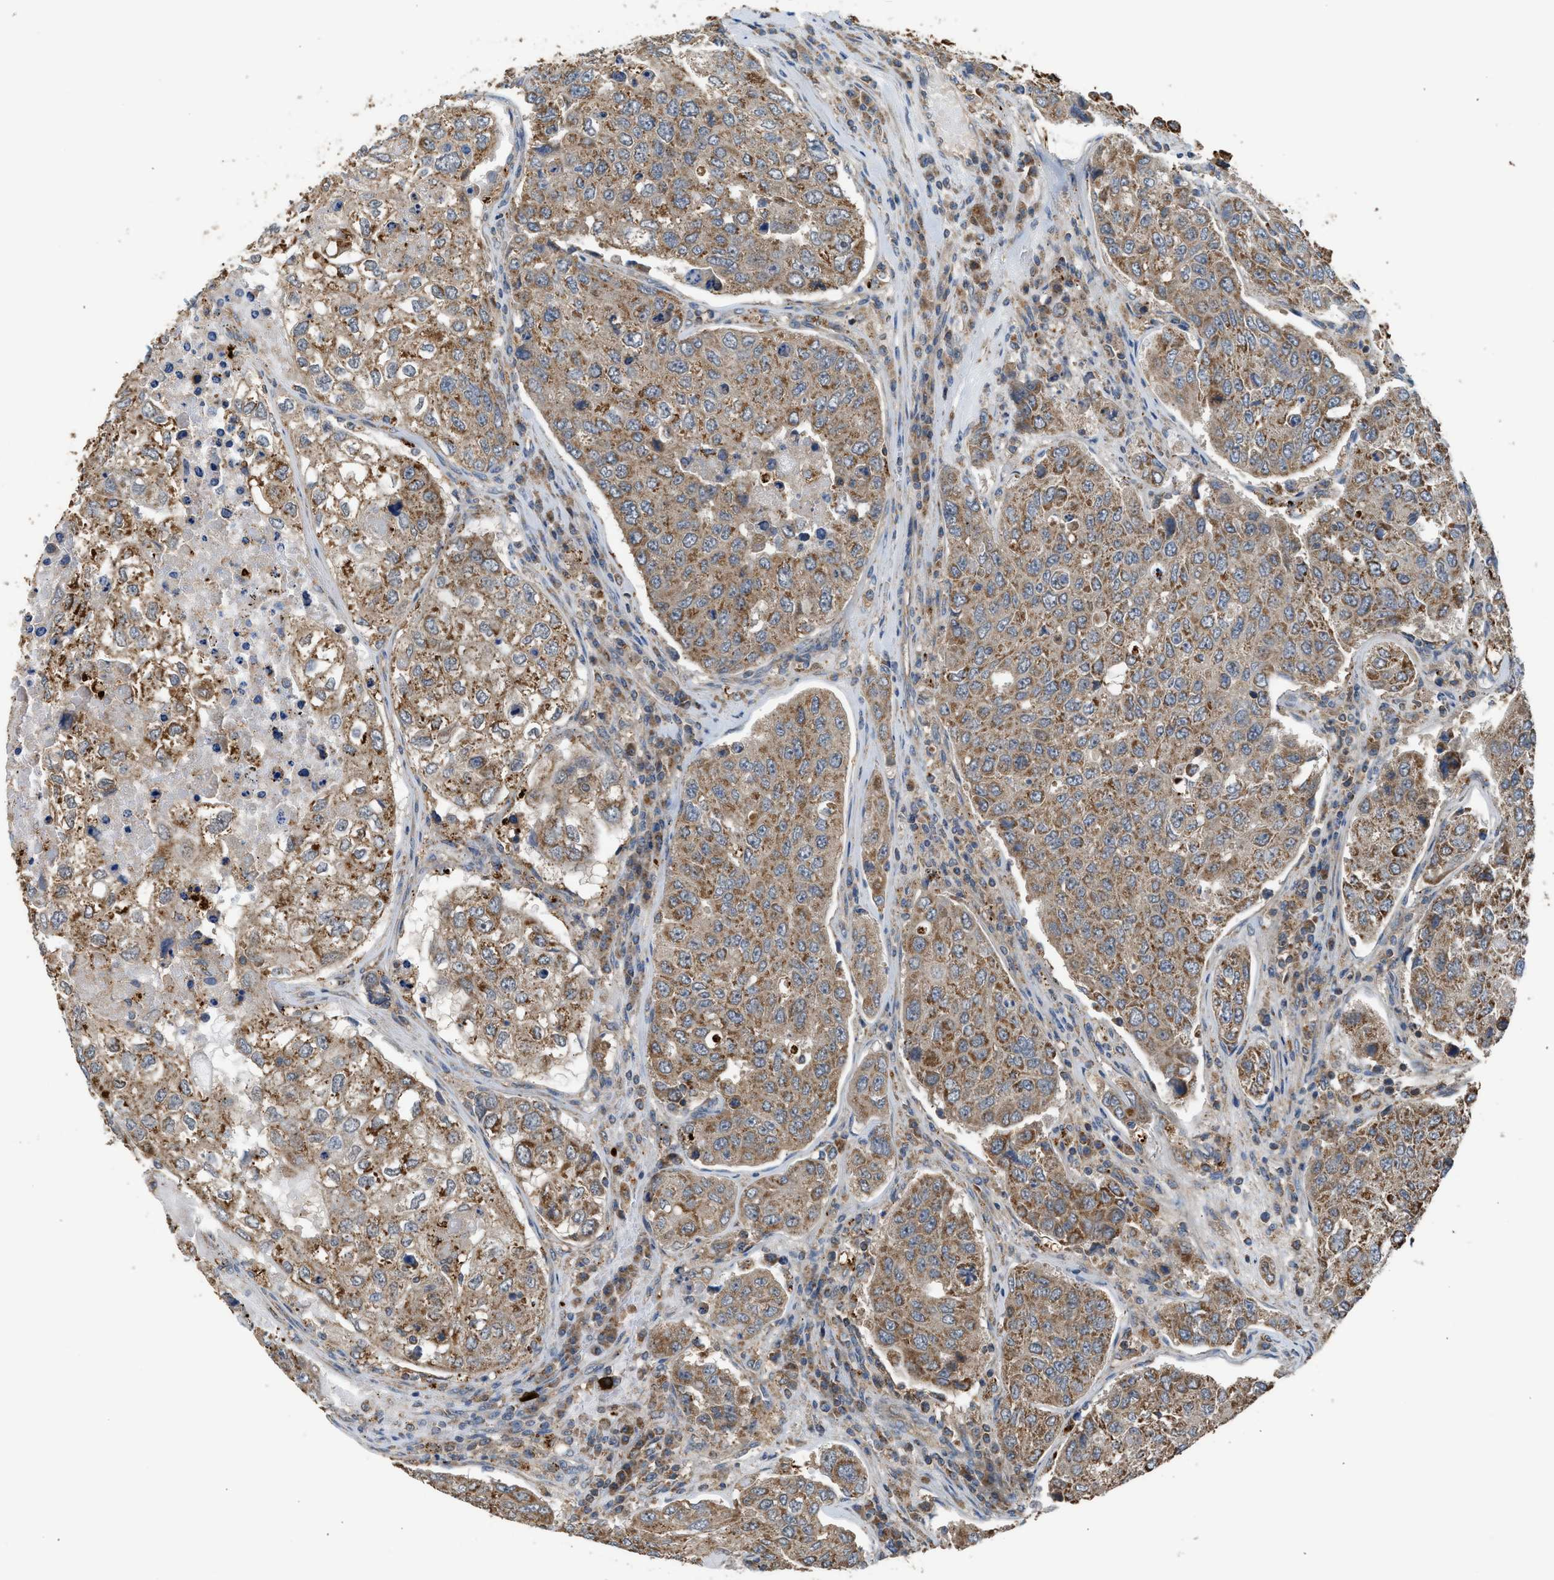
{"staining": {"intensity": "strong", "quantity": ">75%", "location": "cytoplasmic/membranous"}, "tissue": "urothelial cancer", "cell_type": "Tumor cells", "image_type": "cancer", "snomed": [{"axis": "morphology", "description": "Urothelial carcinoma, High grade"}, {"axis": "topography", "description": "Lymph node"}, {"axis": "topography", "description": "Urinary bladder"}], "caption": "DAB immunohistochemical staining of human urothelial carcinoma (high-grade) displays strong cytoplasmic/membranous protein expression in about >75% of tumor cells.", "gene": "STARD3", "patient": {"sex": "male", "age": 51}}